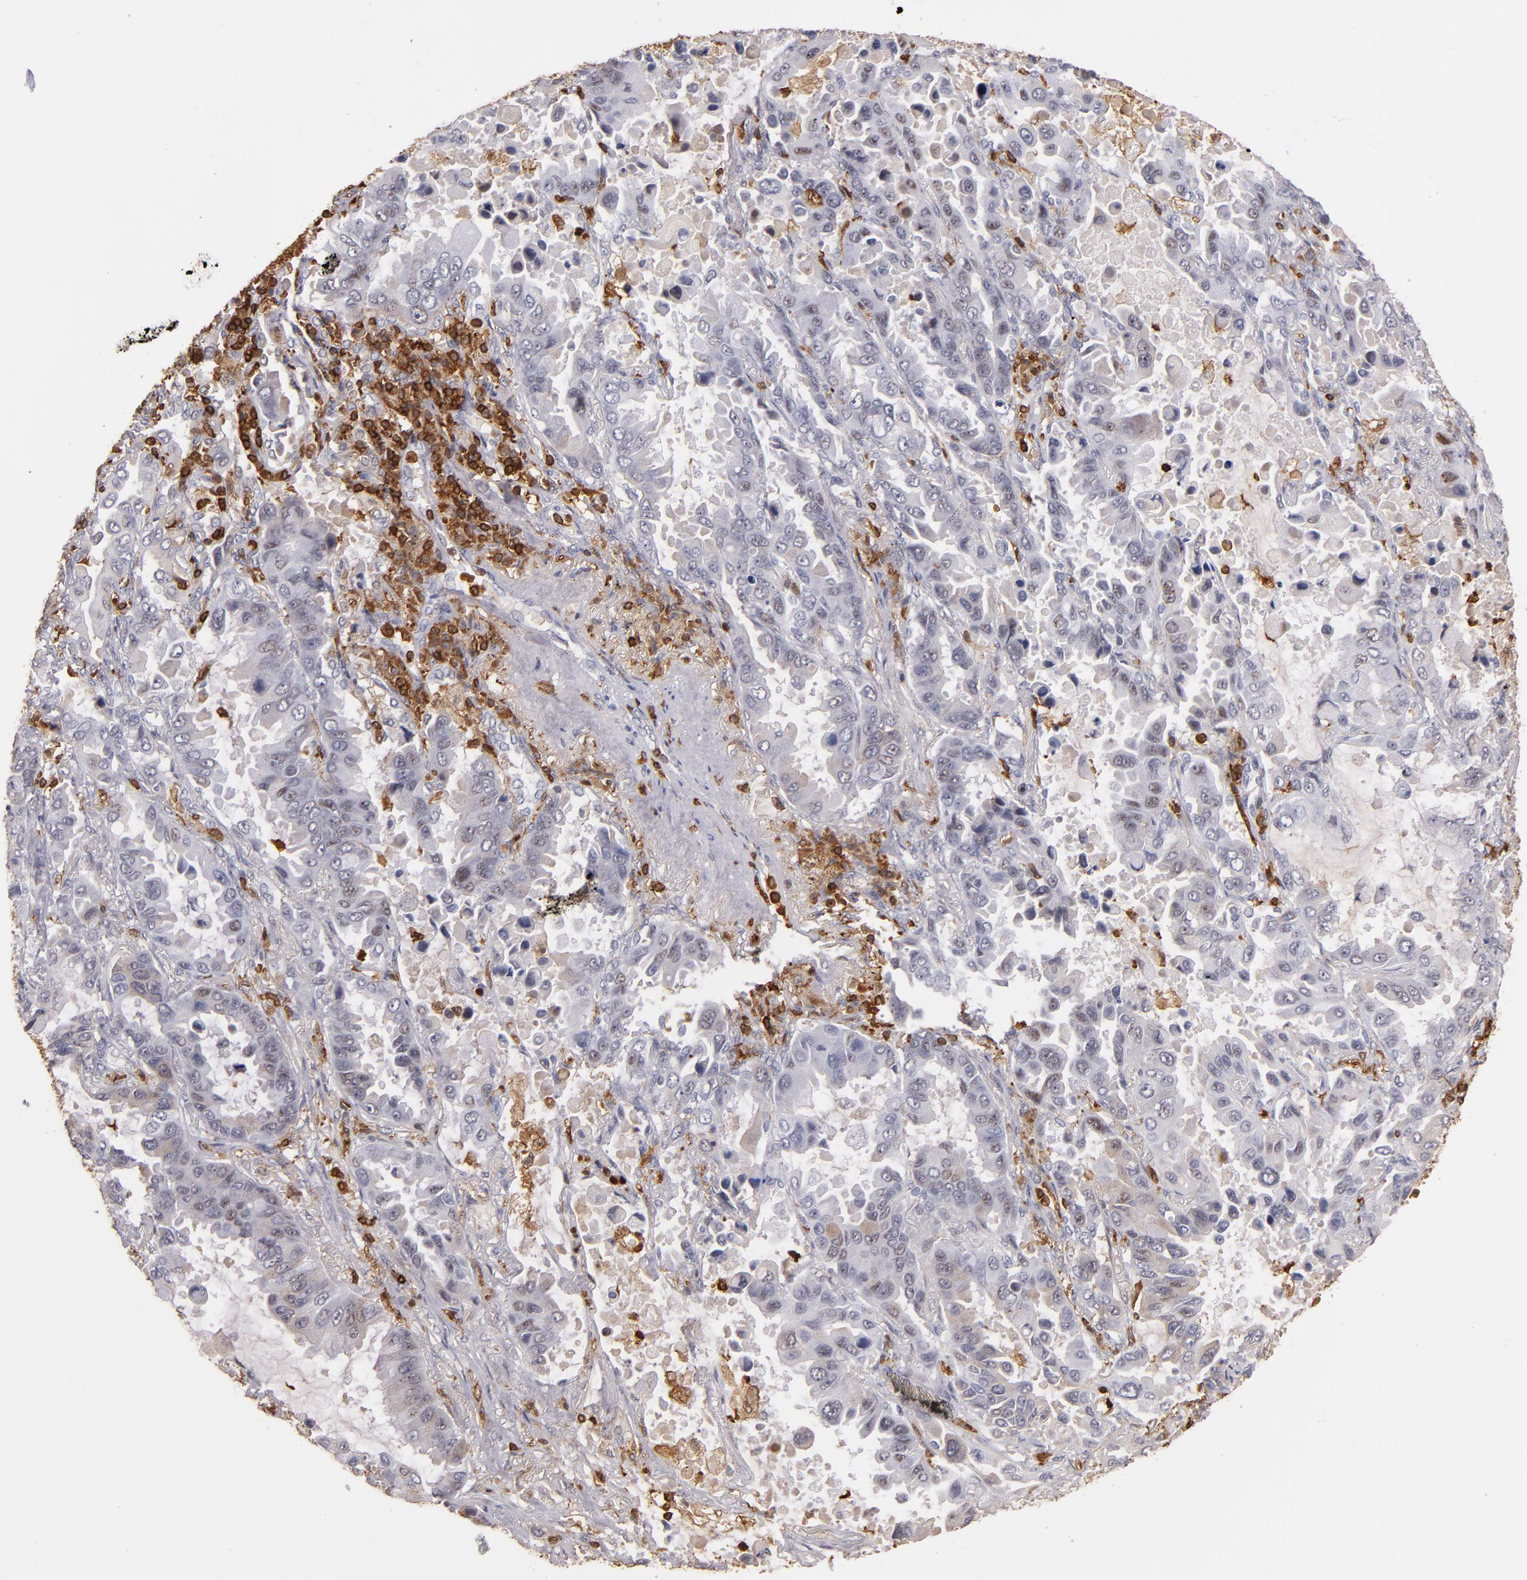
{"staining": {"intensity": "weak", "quantity": "<25%", "location": "nuclear"}, "tissue": "lung cancer", "cell_type": "Tumor cells", "image_type": "cancer", "snomed": [{"axis": "morphology", "description": "Adenocarcinoma, NOS"}, {"axis": "topography", "description": "Lung"}], "caption": "Protein analysis of lung adenocarcinoma exhibits no significant positivity in tumor cells.", "gene": "WAS", "patient": {"sex": "male", "age": 64}}